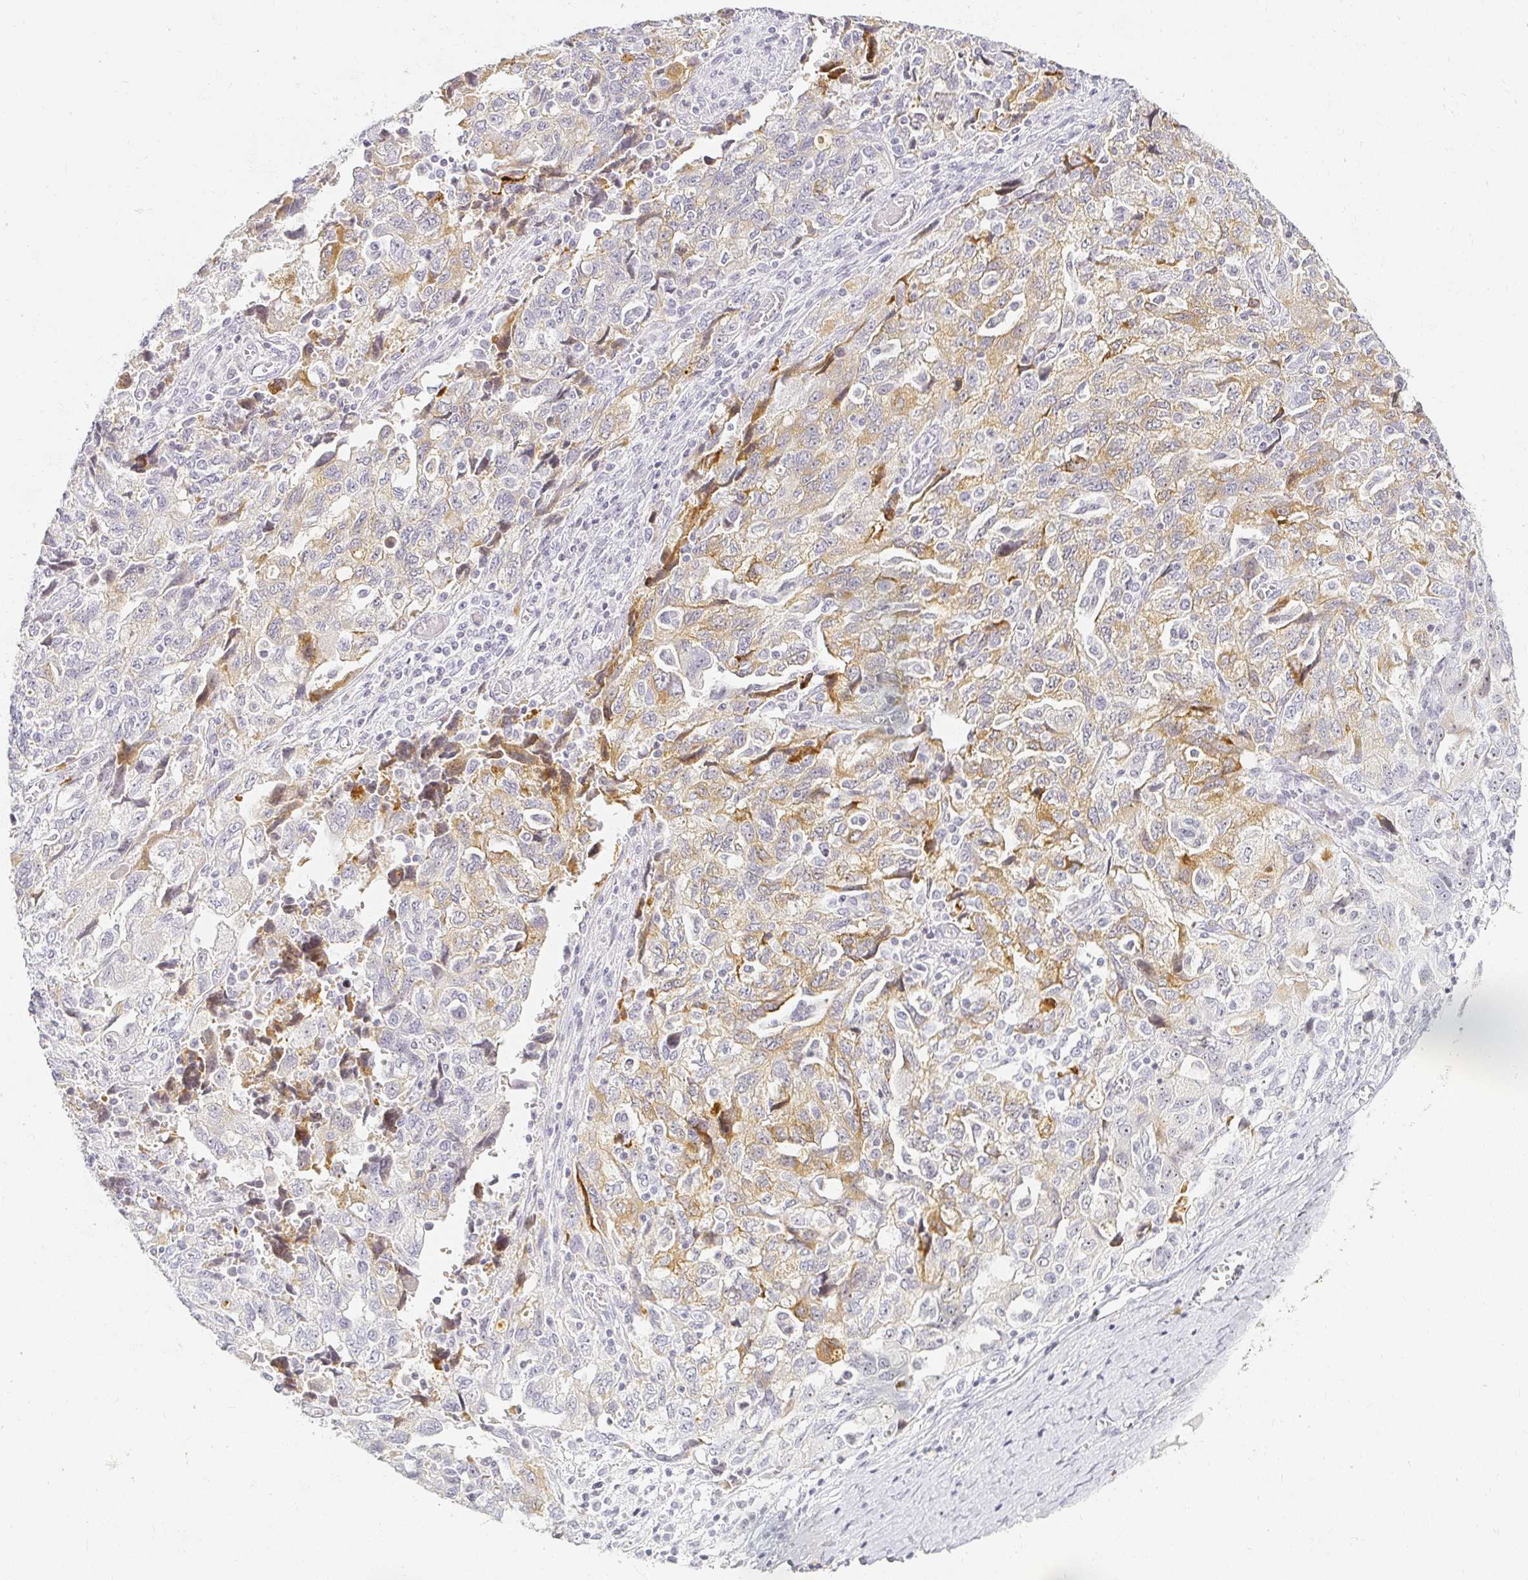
{"staining": {"intensity": "weak", "quantity": "25%-75%", "location": "cytoplasmic/membranous"}, "tissue": "ovarian cancer", "cell_type": "Tumor cells", "image_type": "cancer", "snomed": [{"axis": "morphology", "description": "Carcinoma, NOS"}, {"axis": "morphology", "description": "Cystadenocarcinoma, serous, NOS"}, {"axis": "topography", "description": "Ovary"}], "caption": "This is an image of IHC staining of ovarian cancer (carcinoma), which shows weak positivity in the cytoplasmic/membranous of tumor cells.", "gene": "ACAN", "patient": {"sex": "female", "age": 69}}